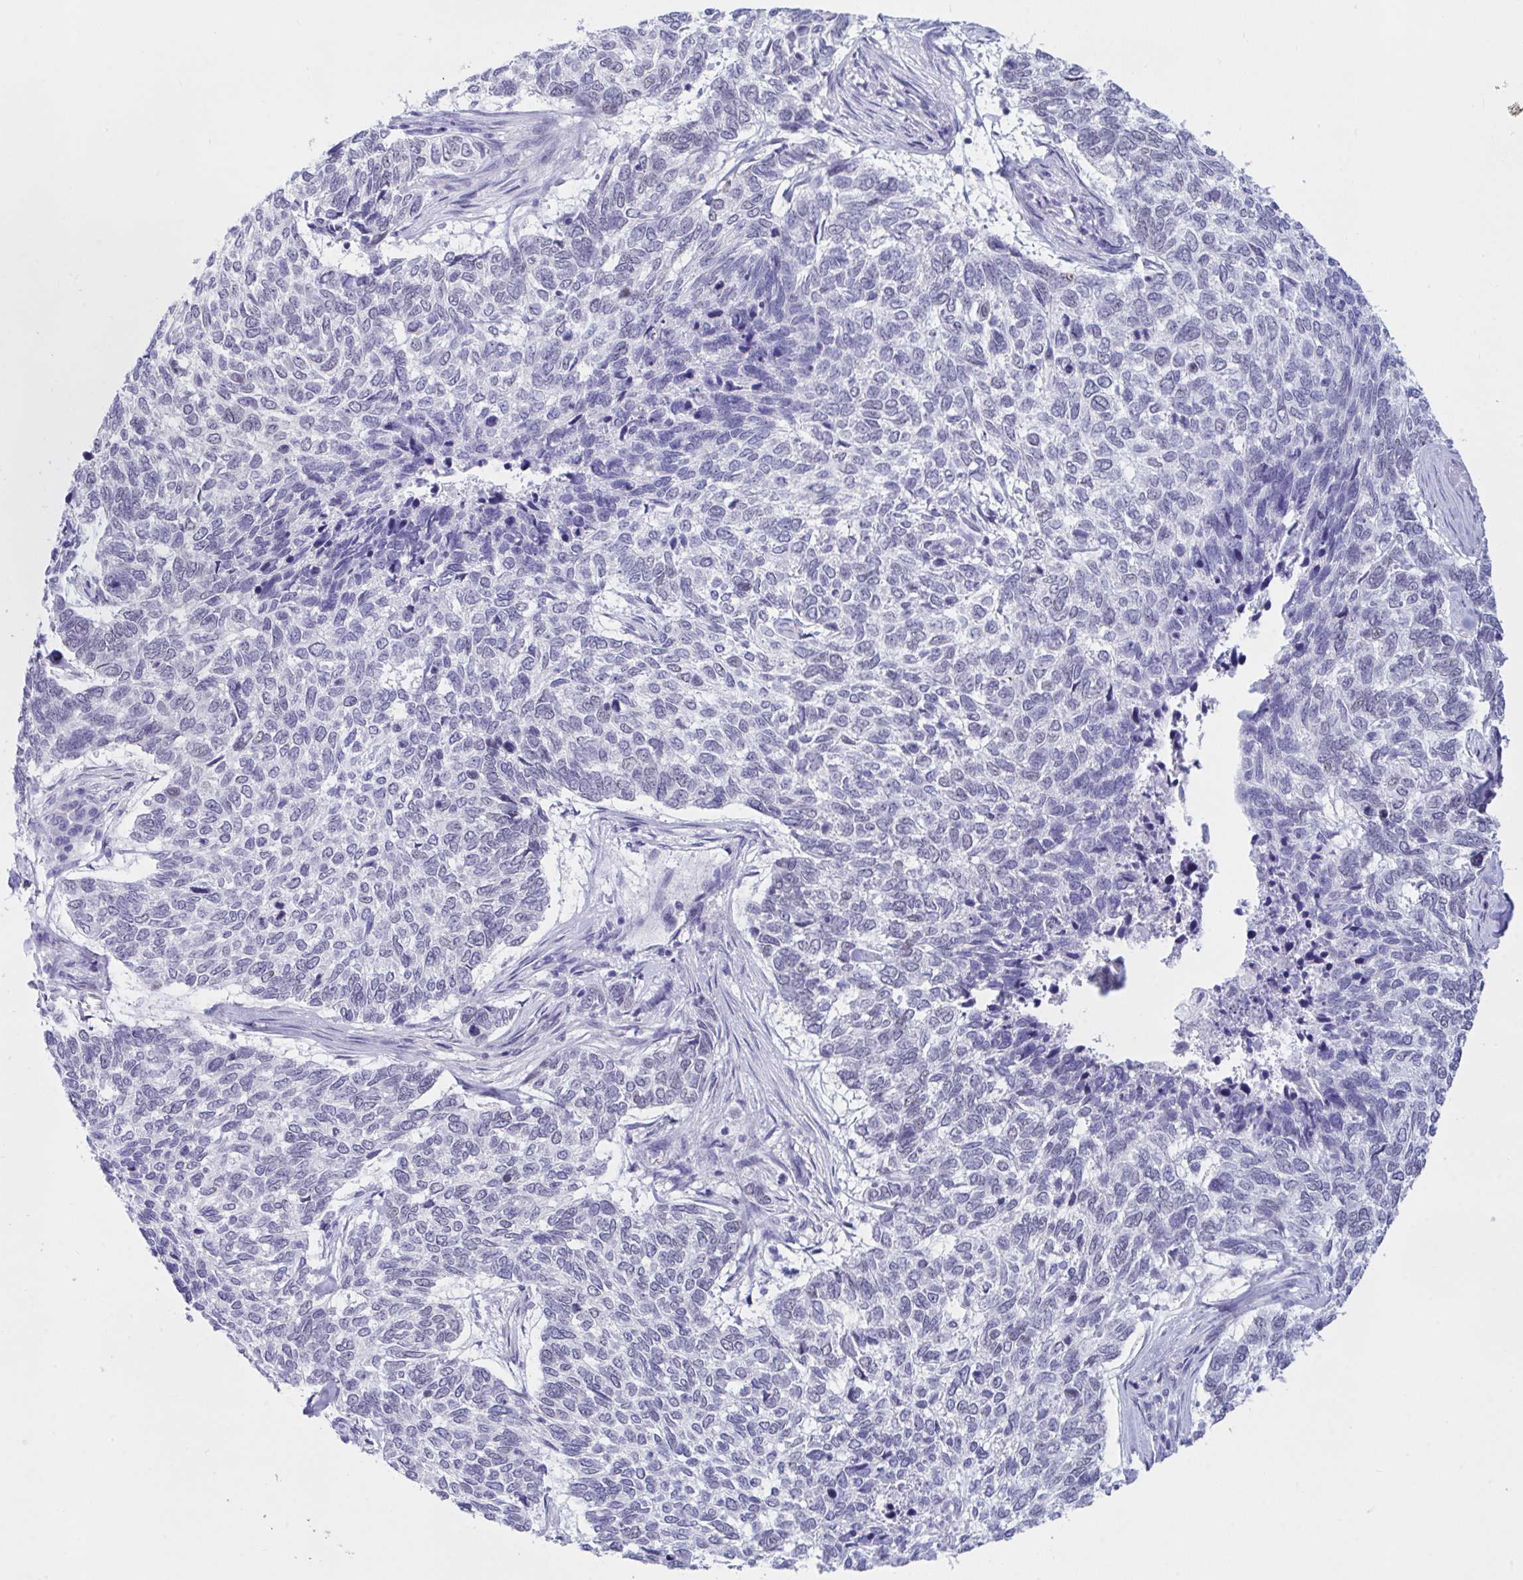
{"staining": {"intensity": "negative", "quantity": "none", "location": "none"}, "tissue": "skin cancer", "cell_type": "Tumor cells", "image_type": "cancer", "snomed": [{"axis": "morphology", "description": "Basal cell carcinoma"}, {"axis": "topography", "description": "Skin"}], "caption": "This is an IHC micrograph of human basal cell carcinoma (skin). There is no positivity in tumor cells.", "gene": "IKZF2", "patient": {"sex": "female", "age": 65}}